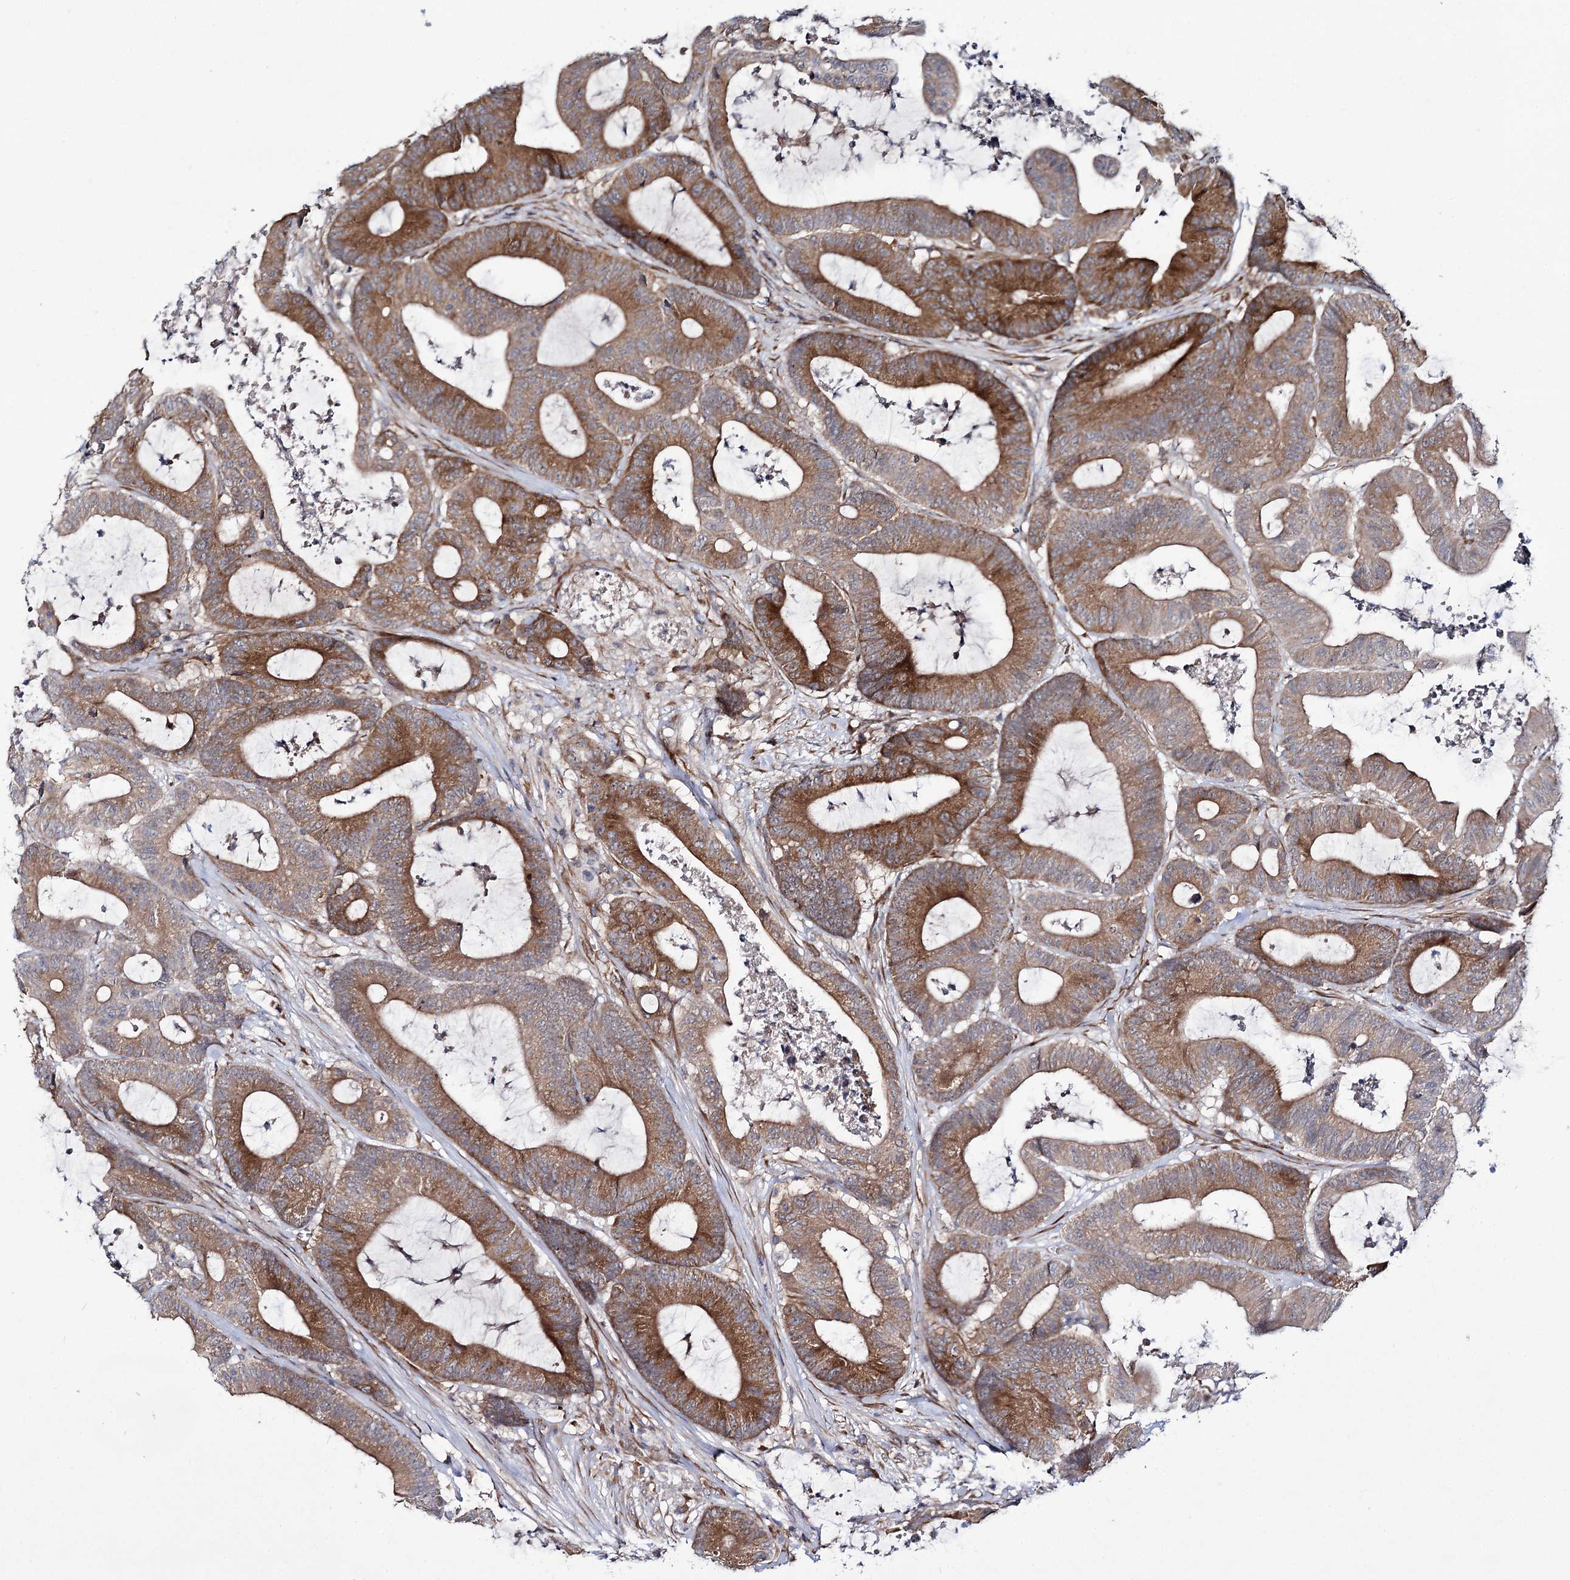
{"staining": {"intensity": "strong", "quantity": "25%-75%", "location": "cytoplasmic/membranous"}, "tissue": "colorectal cancer", "cell_type": "Tumor cells", "image_type": "cancer", "snomed": [{"axis": "morphology", "description": "Adenocarcinoma, NOS"}, {"axis": "topography", "description": "Colon"}], "caption": "Immunohistochemical staining of human adenocarcinoma (colorectal) reveals high levels of strong cytoplasmic/membranous protein staining in about 25%-75% of tumor cells.", "gene": "VWA2", "patient": {"sex": "female", "age": 84}}